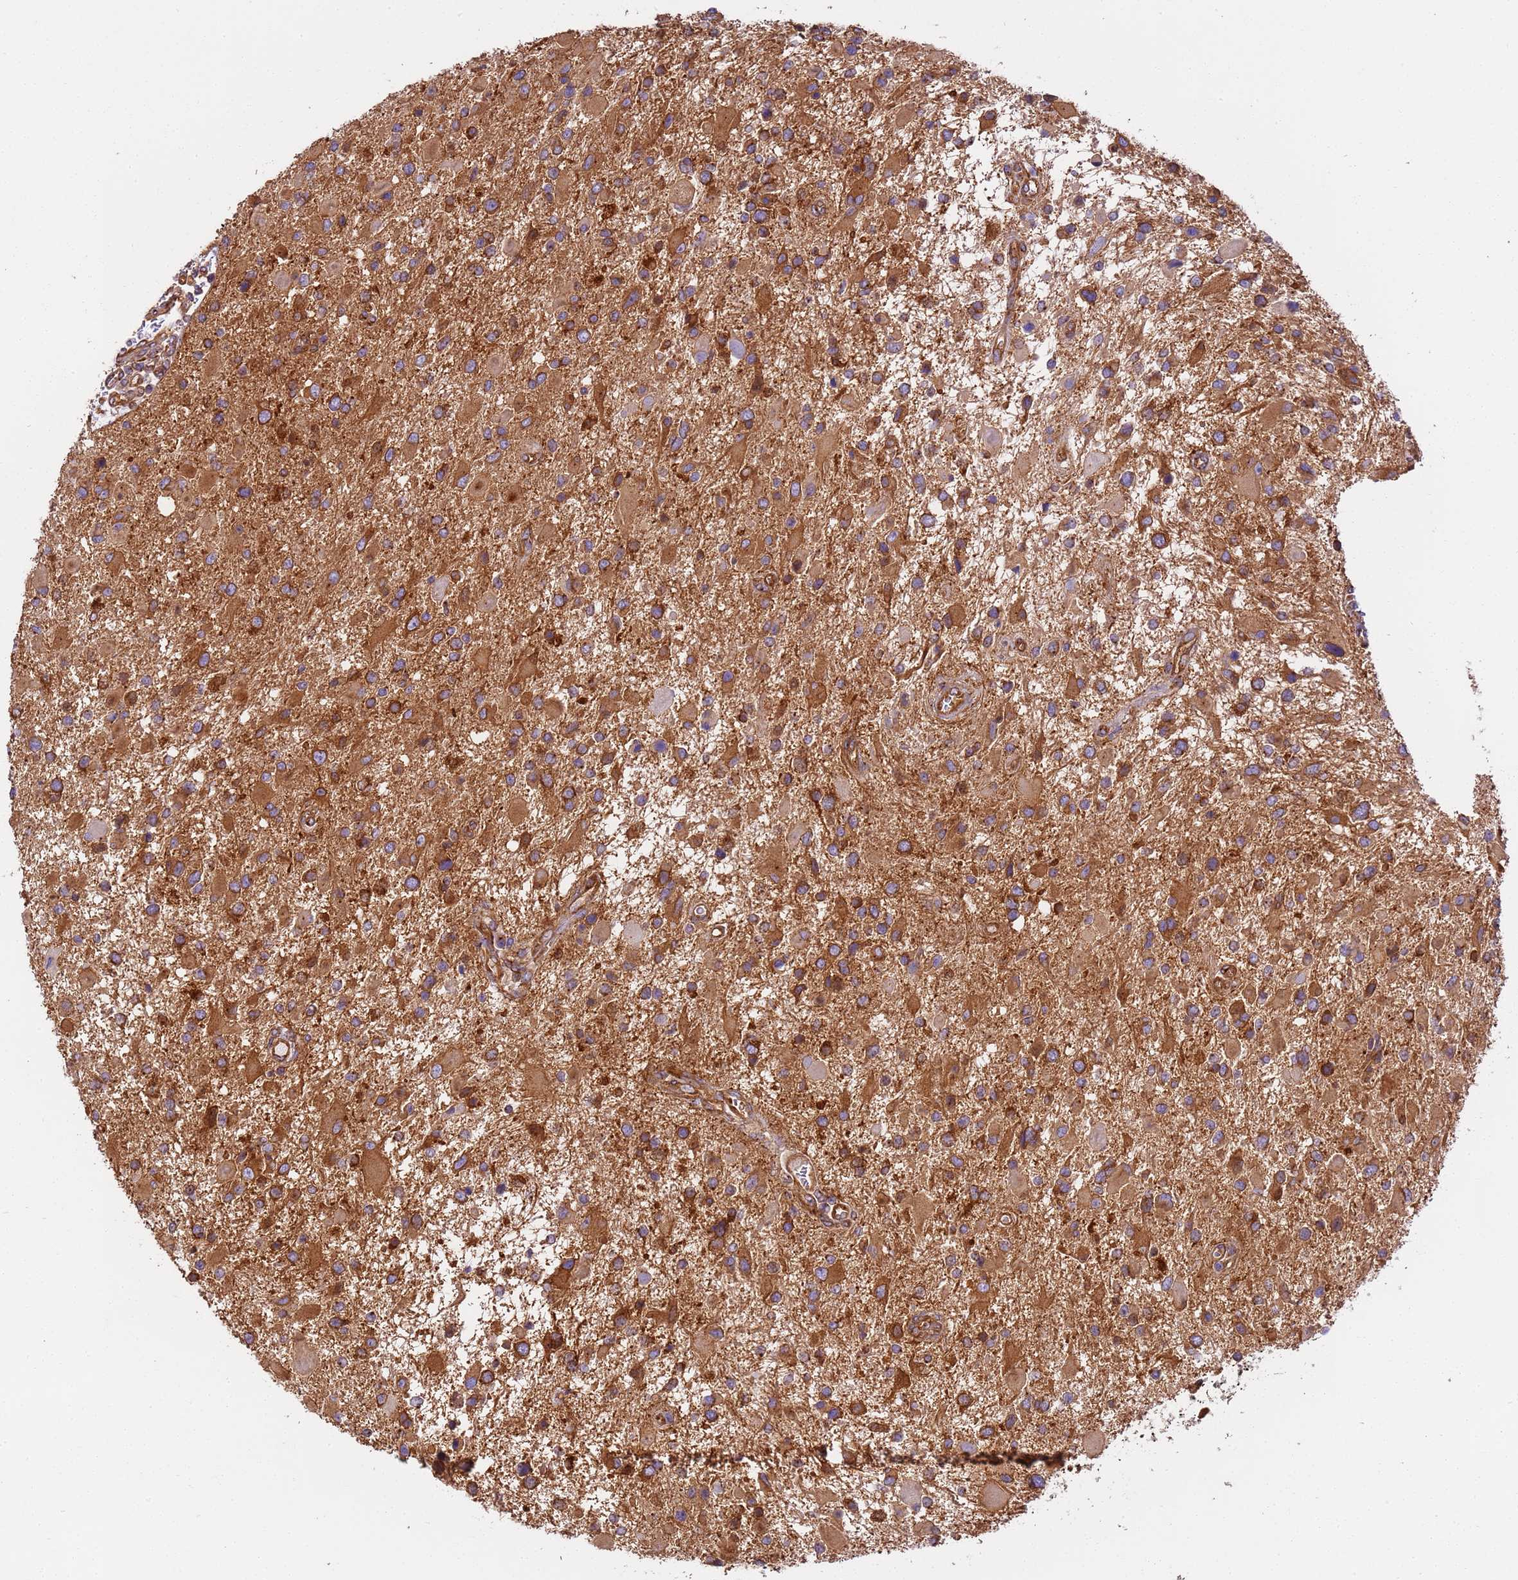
{"staining": {"intensity": "strong", "quantity": ">75%", "location": "cytoplasmic/membranous"}, "tissue": "glioma", "cell_type": "Tumor cells", "image_type": "cancer", "snomed": [{"axis": "morphology", "description": "Glioma, malignant, High grade"}, {"axis": "topography", "description": "Brain"}], "caption": "Glioma tissue displays strong cytoplasmic/membranous expression in approximately >75% of tumor cells The staining is performed using DAB brown chromogen to label protein expression. The nuclei are counter-stained blue using hematoxylin.", "gene": "DYNC1I2", "patient": {"sex": "male", "age": 53}}